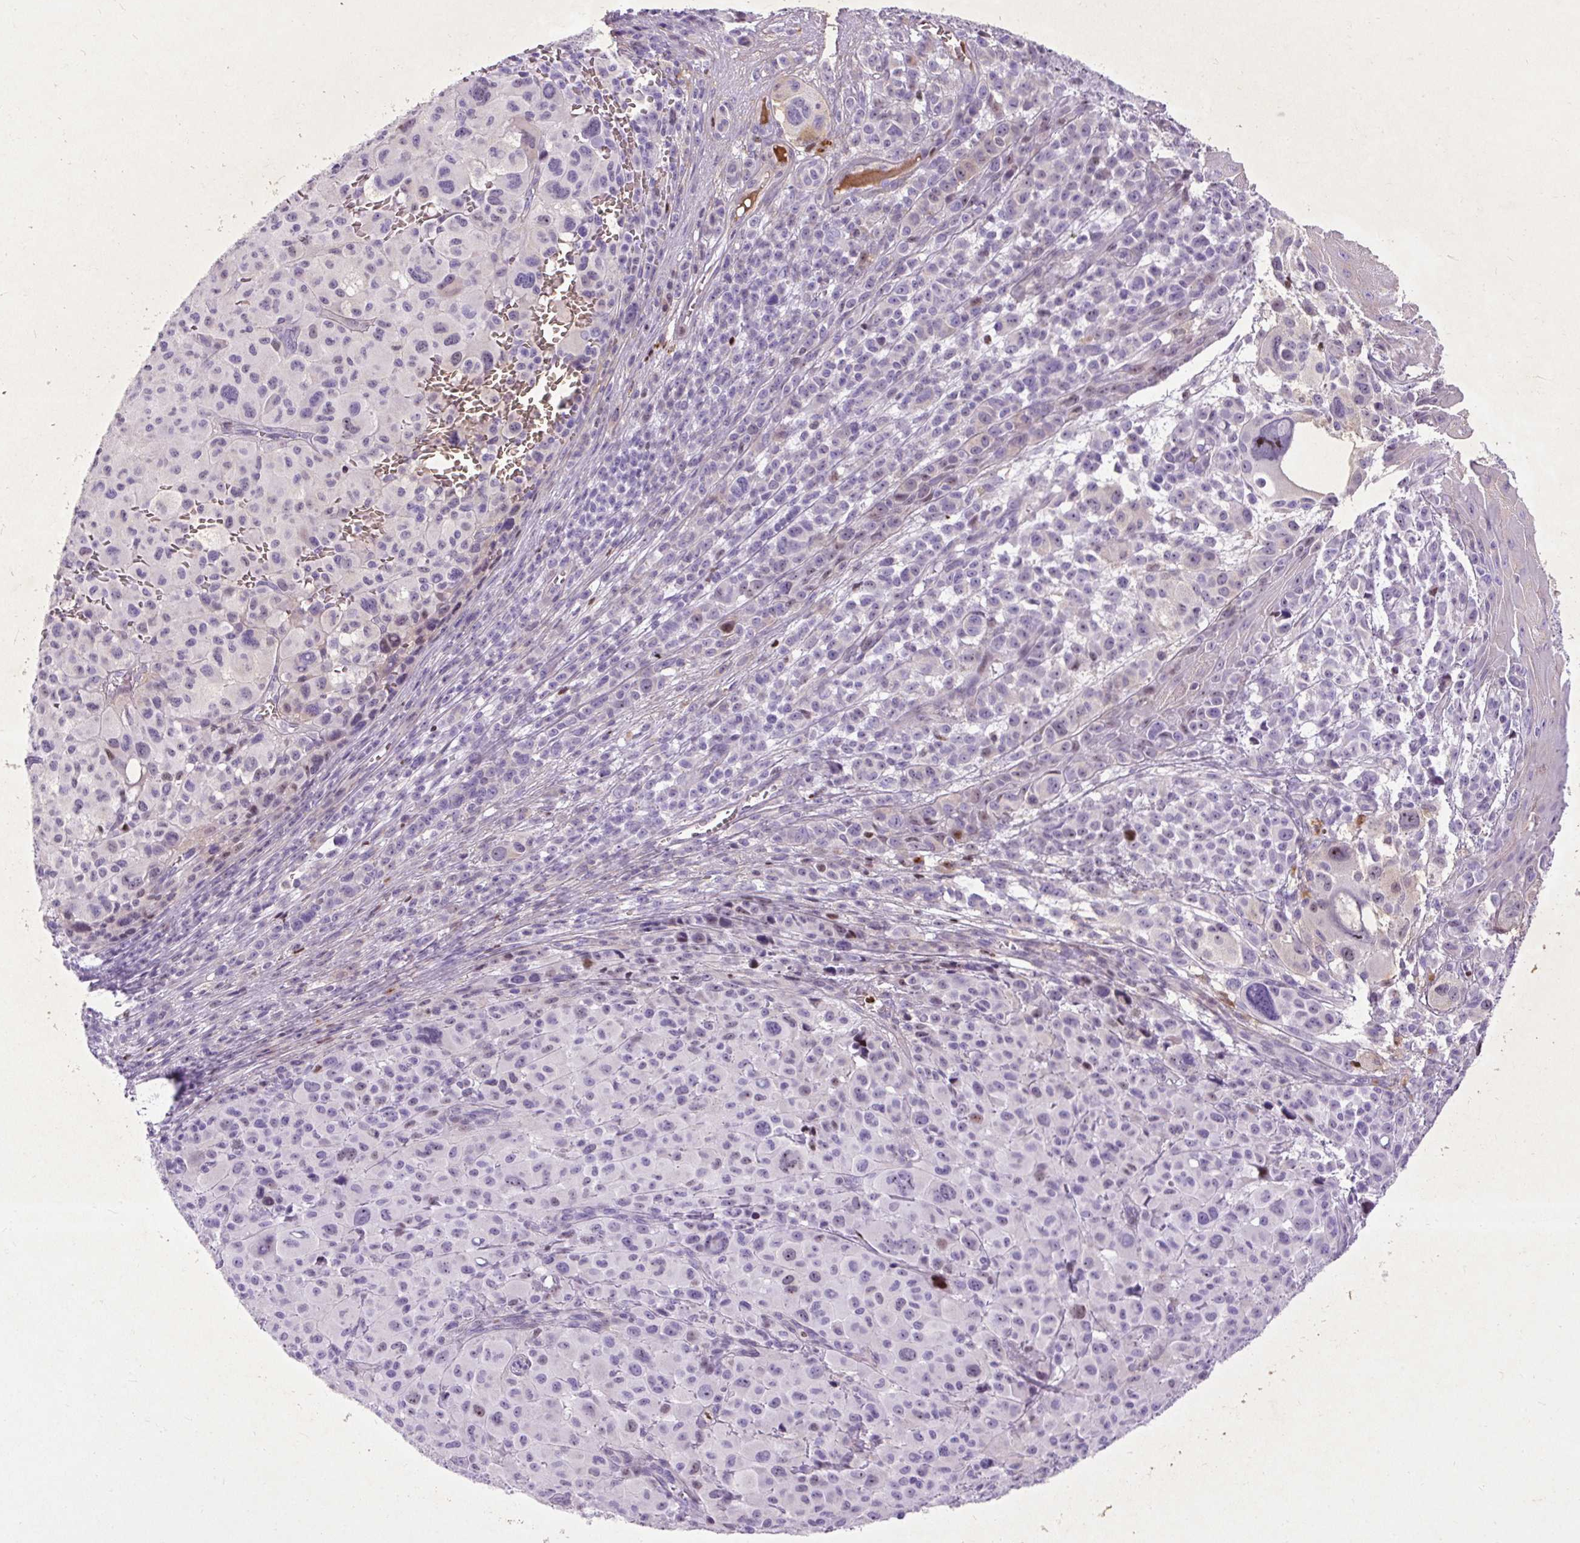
{"staining": {"intensity": "weak", "quantity": "<25%", "location": "nuclear"}, "tissue": "melanoma", "cell_type": "Tumor cells", "image_type": "cancer", "snomed": [{"axis": "morphology", "description": "Malignant melanoma, NOS"}, {"axis": "topography", "description": "Skin"}], "caption": "Immunohistochemistry photomicrograph of neoplastic tissue: human malignant melanoma stained with DAB demonstrates no significant protein expression in tumor cells.", "gene": "SPC24", "patient": {"sex": "female", "age": 74}}